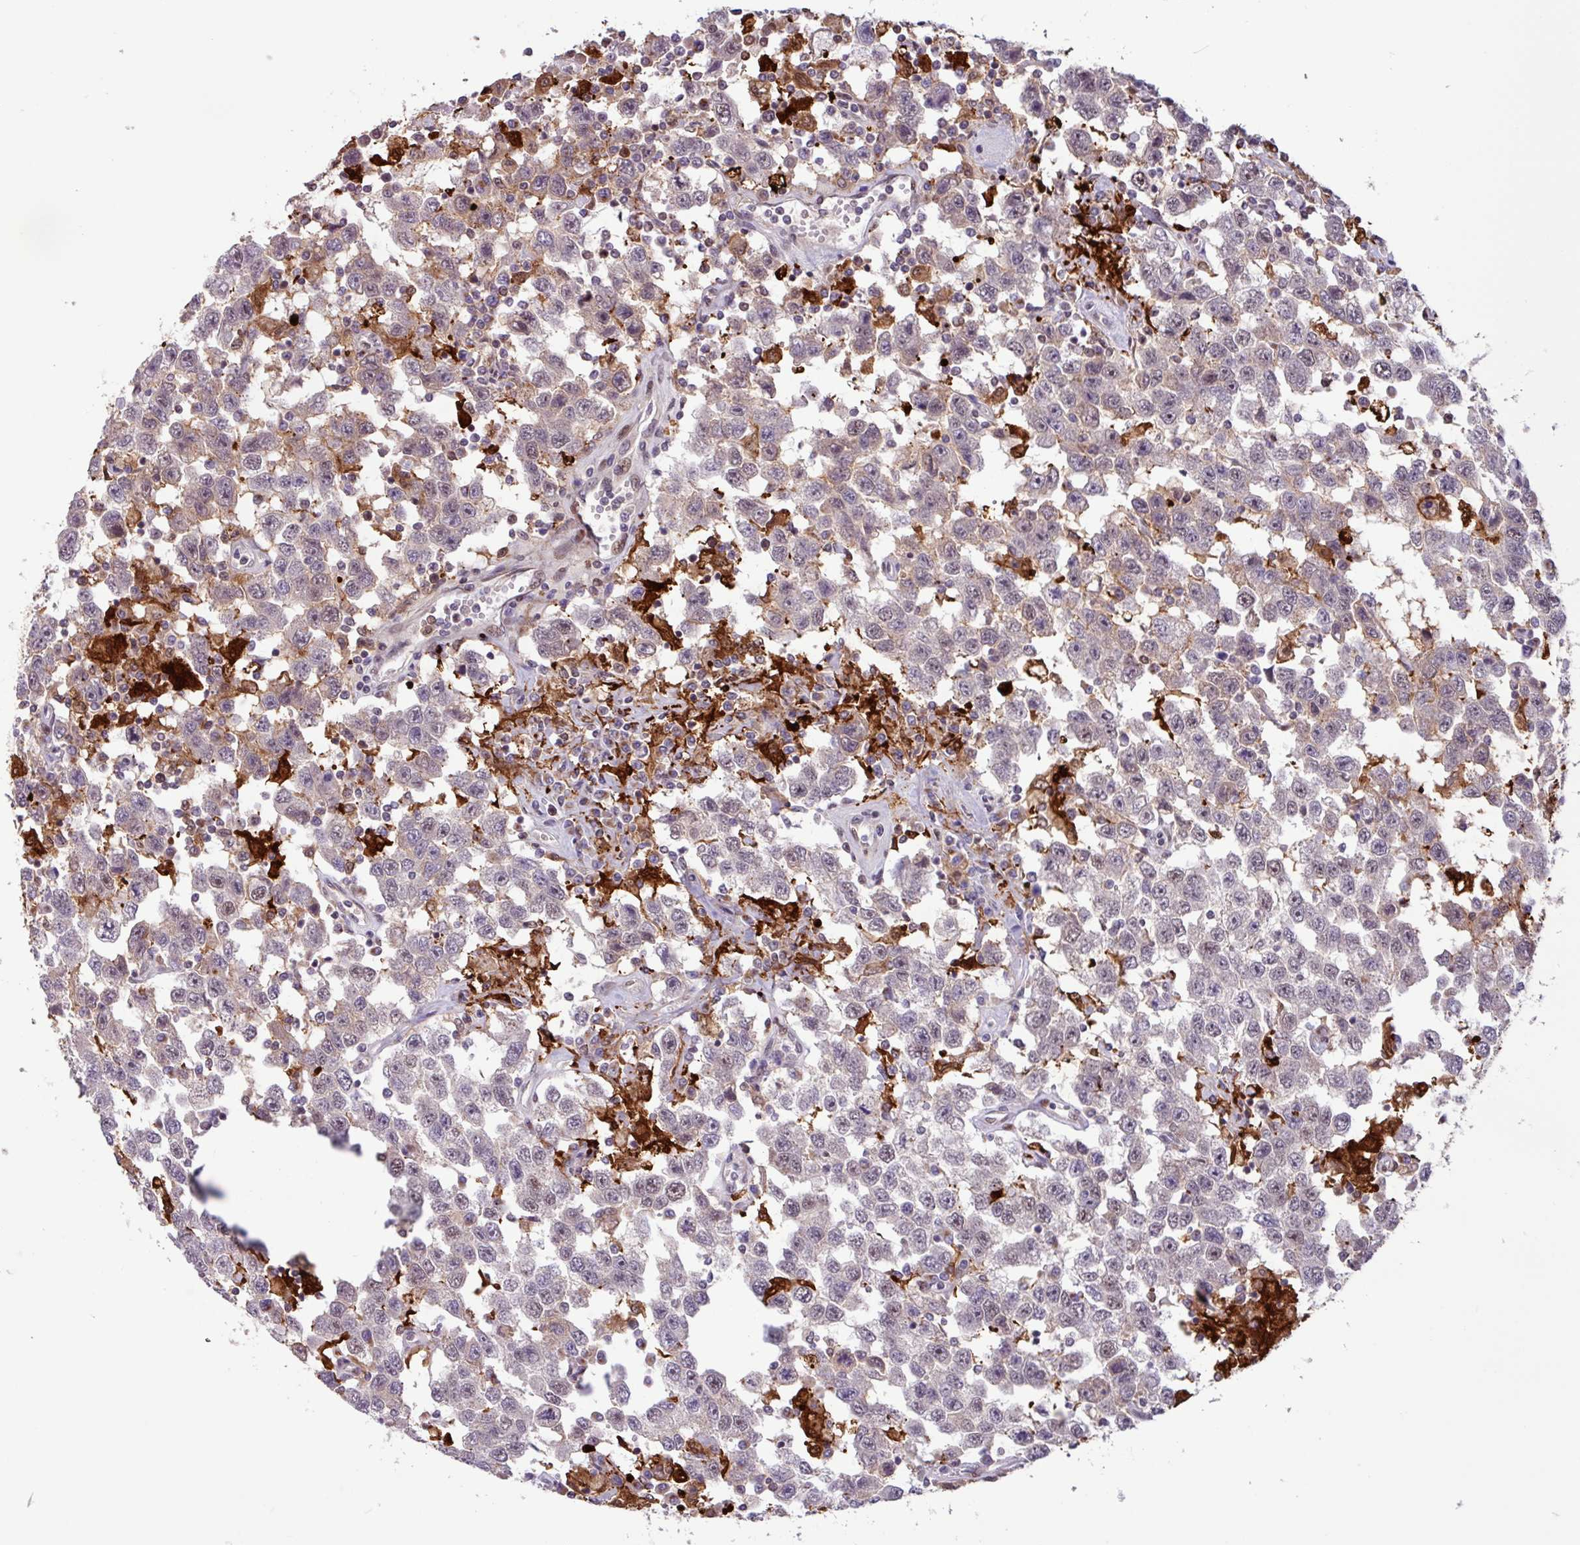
{"staining": {"intensity": "weak", "quantity": "<25%", "location": "nuclear"}, "tissue": "testis cancer", "cell_type": "Tumor cells", "image_type": "cancer", "snomed": [{"axis": "morphology", "description": "Seminoma, NOS"}, {"axis": "topography", "description": "Testis"}], "caption": "Immunohistochemistry histopathology image of neoplastic tissue: human testis cancer stained with DAB displays no significant protein positivity in tumor cells.", "gene": "BRD3", "patient": {"sex": "male", "age": 41}}